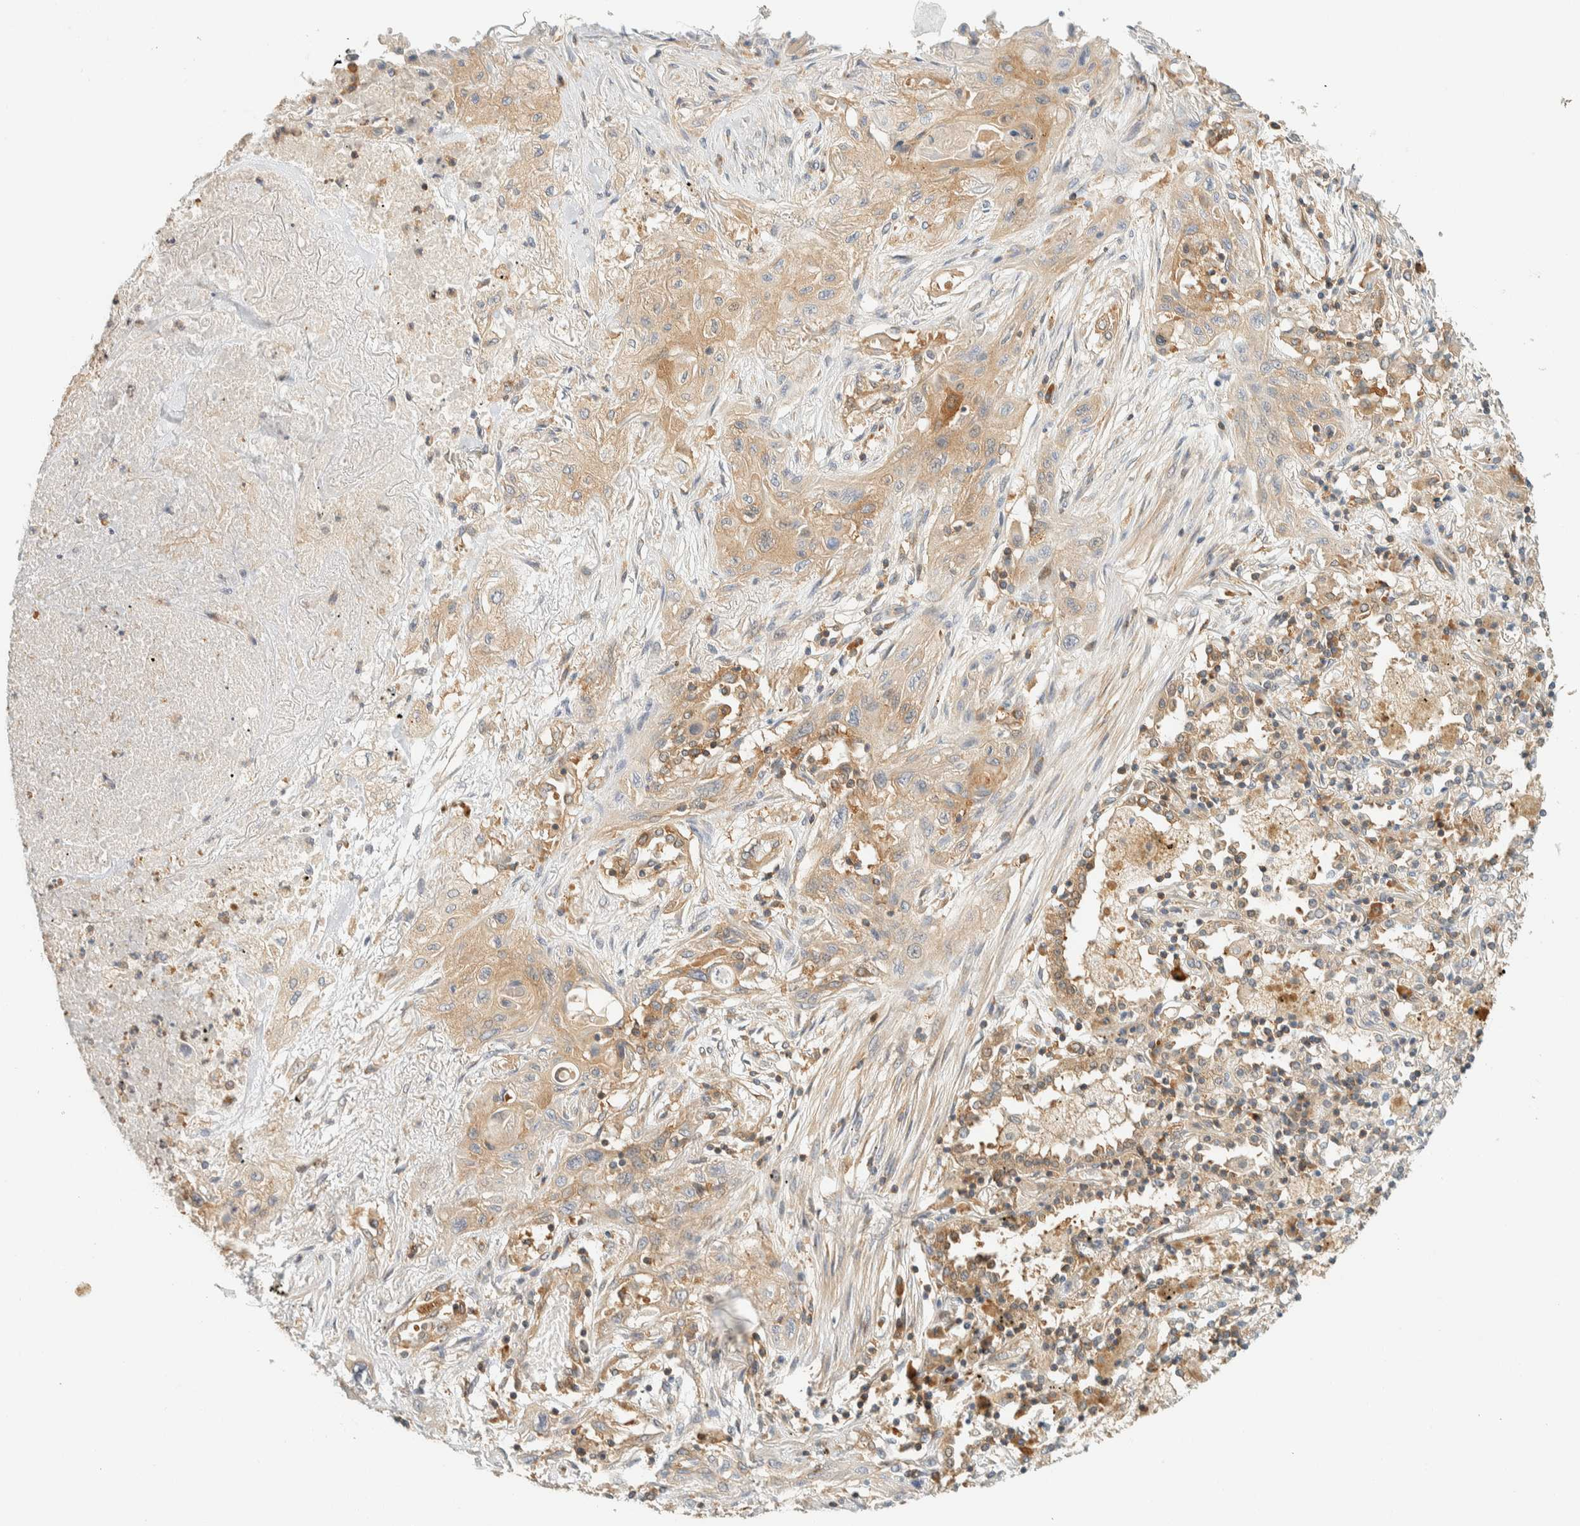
{"staining": {"intensity": "weak", "quantity": "25%-75%", "location": "cytoplasmic/membranous"}, "tissue": "lung cancer", "cell_type": "Tumor cells", "image_type": "cancer", "snomed": [{"axis": "morphology", "description": "Squamous cell carcinoma, NOS"}, {"axis": "topography", "description": "Lung"}], "caption": "A low amount of weak cytoplasmic/membranous positivity is identified in approximately 25%-75% of tumor cells in lung cancer (squamous cell carcinoma) tissue.", "gene": "ARFGEF1", "patient": {"sex": "female", "age": 47}}